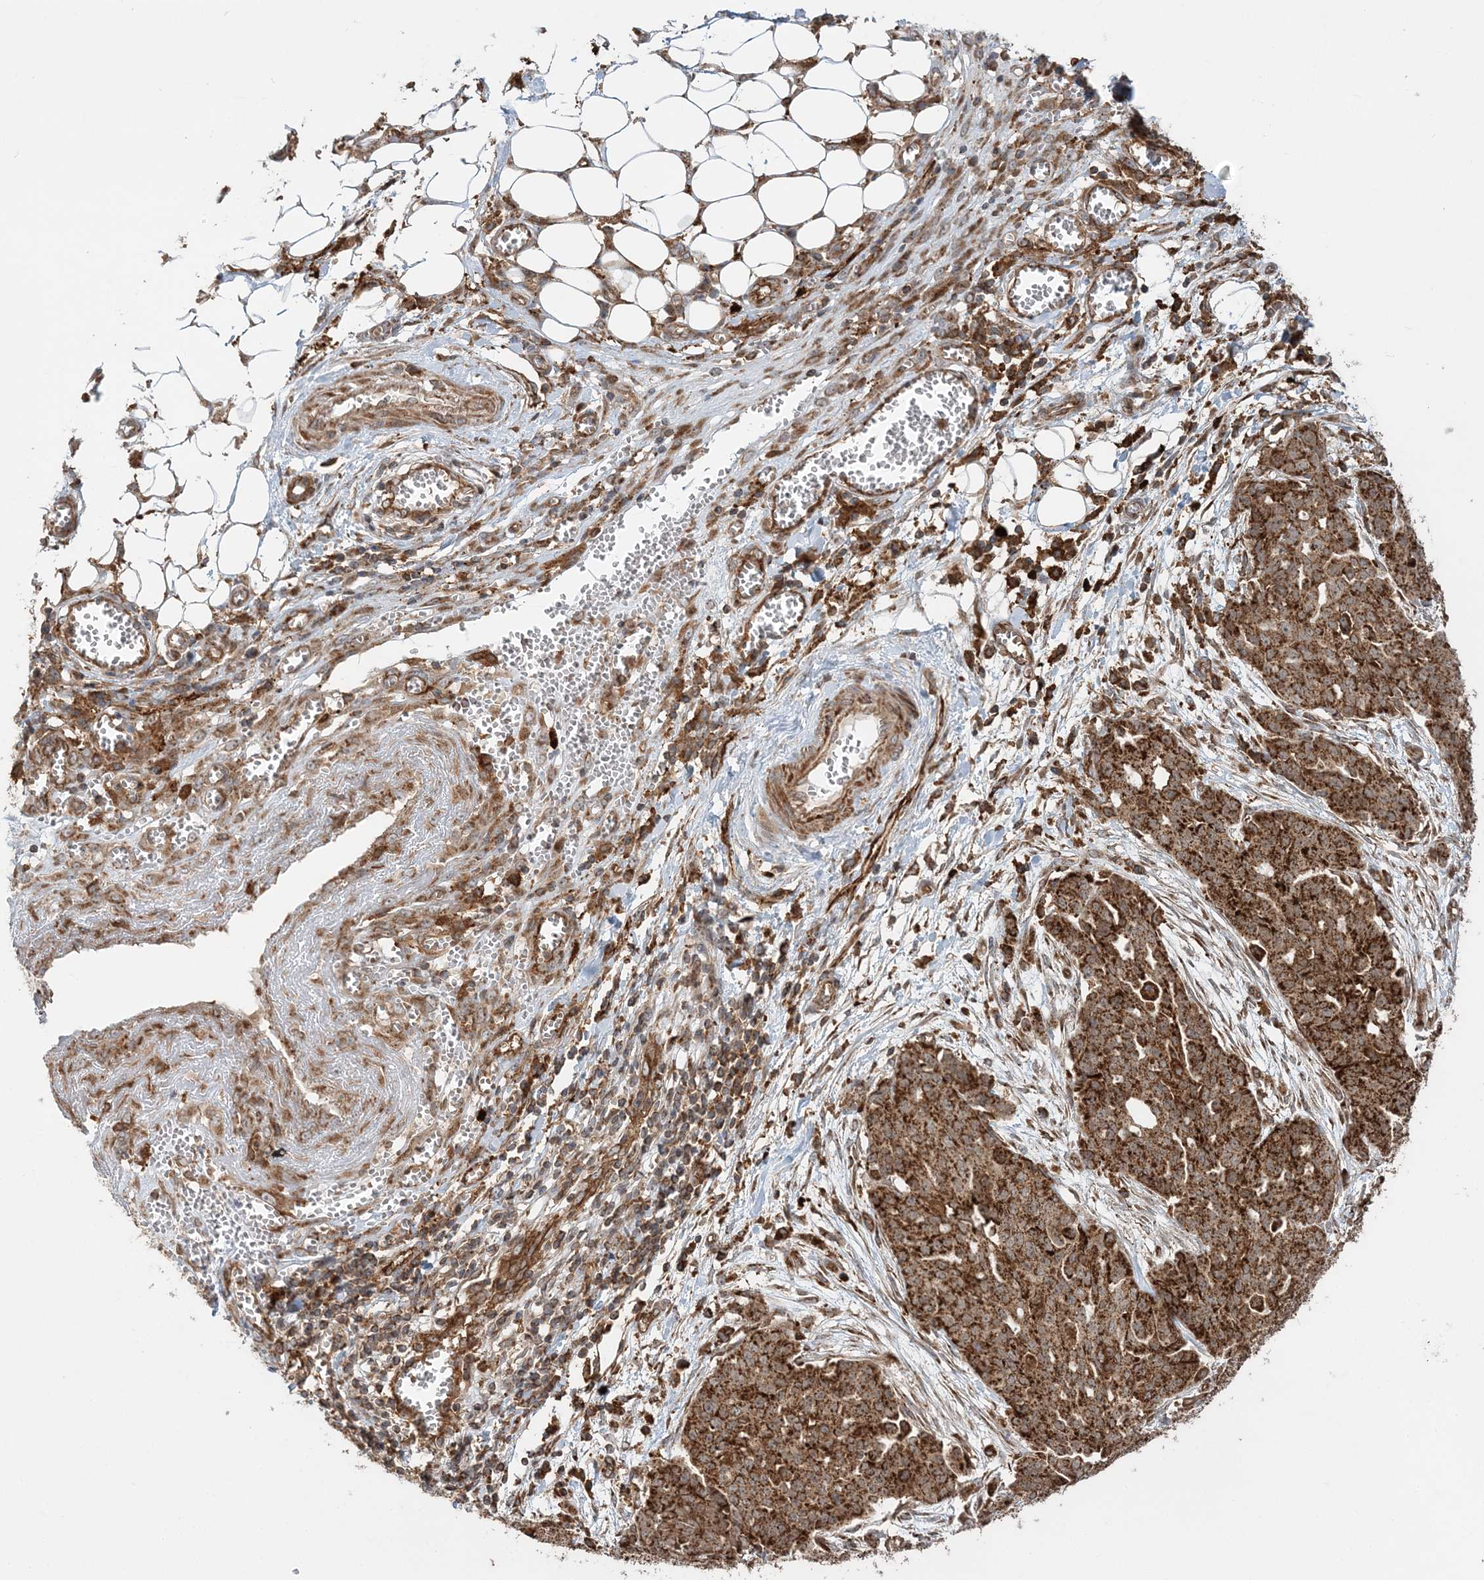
{"staining": {"intensity": "strong", "quantity": ">75%", "location": "cytoplasmic/membranous"}, "tissue": "ovarian cancer", "cell_type": "Tumor cells", "image_type": "cancer", "snomed": [{"axis": "morphology", "description": "Cystadenocarcinoma, serous, NOS"}, {"axis": "topography", "description": "Soft tissue"}, {"axis": "topography", "description": "Ovary"}], "caption": "The immunohistochemical stain shows strong cytoplasmic/membranous staining in tumor cells of ovarian cancer (serous cystadenocarcinoma) tissue.", "gene": "LRPPRC", "patient": {"sex": "female", "age": 57}}